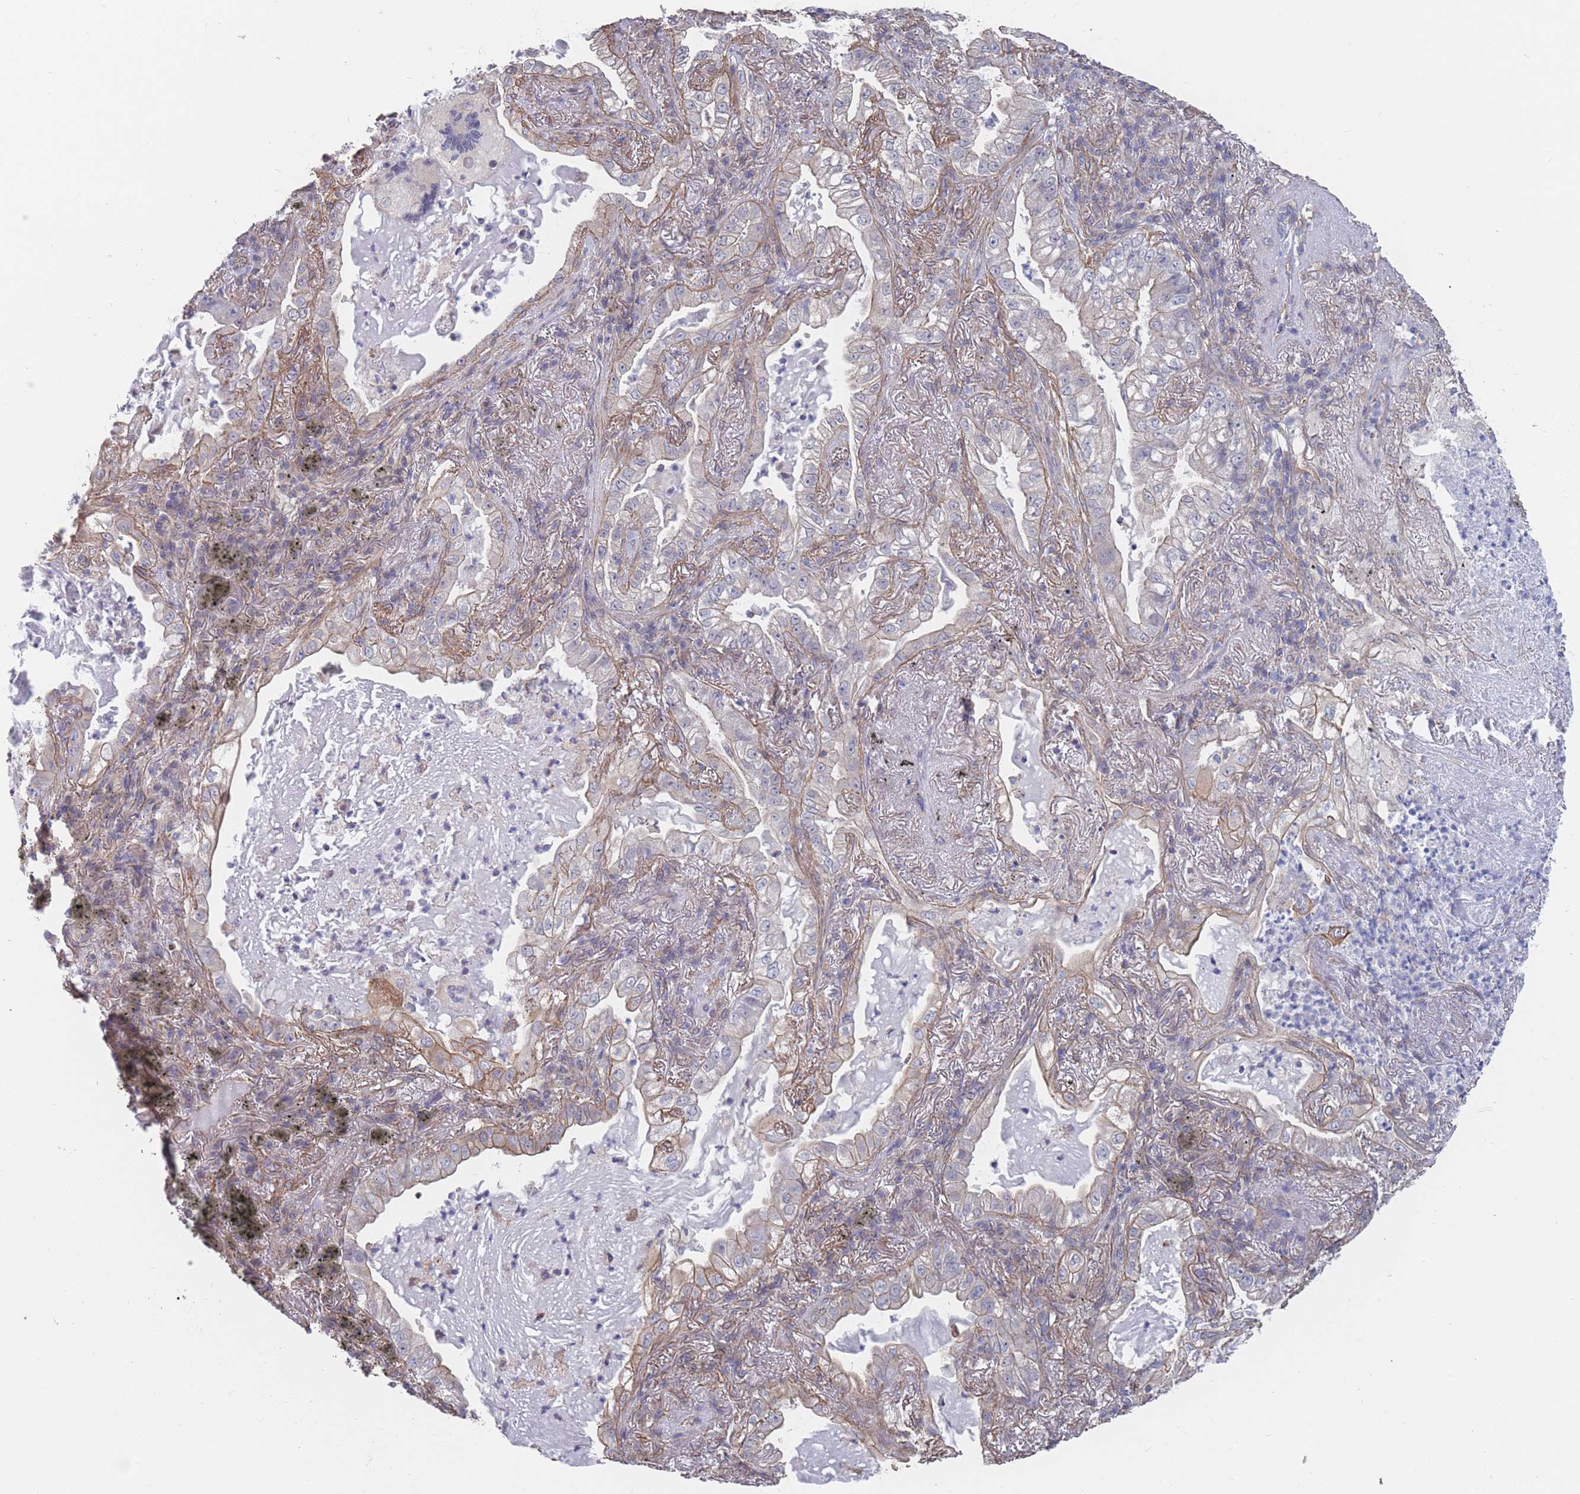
{"staining": {"intensity": "weak", "quantity": "25%-75%", "location": "cytoplasmic/membranous"}, "tissue": "lung cancer", "cell_type": "Tumor cells", "image_type": "cancer", "snomed": [{"axis": "morphology", "description": "Adenocarcinoma, NOS"}, {"axis": "topography", "description": "Lung"}], "caption": "Human lung adenocarcinoma stained with a protein marker demonstrates weak staining in tumor cells.", "gene": "SLC1A6", "patient": {"sex": "female", "age": 73}}